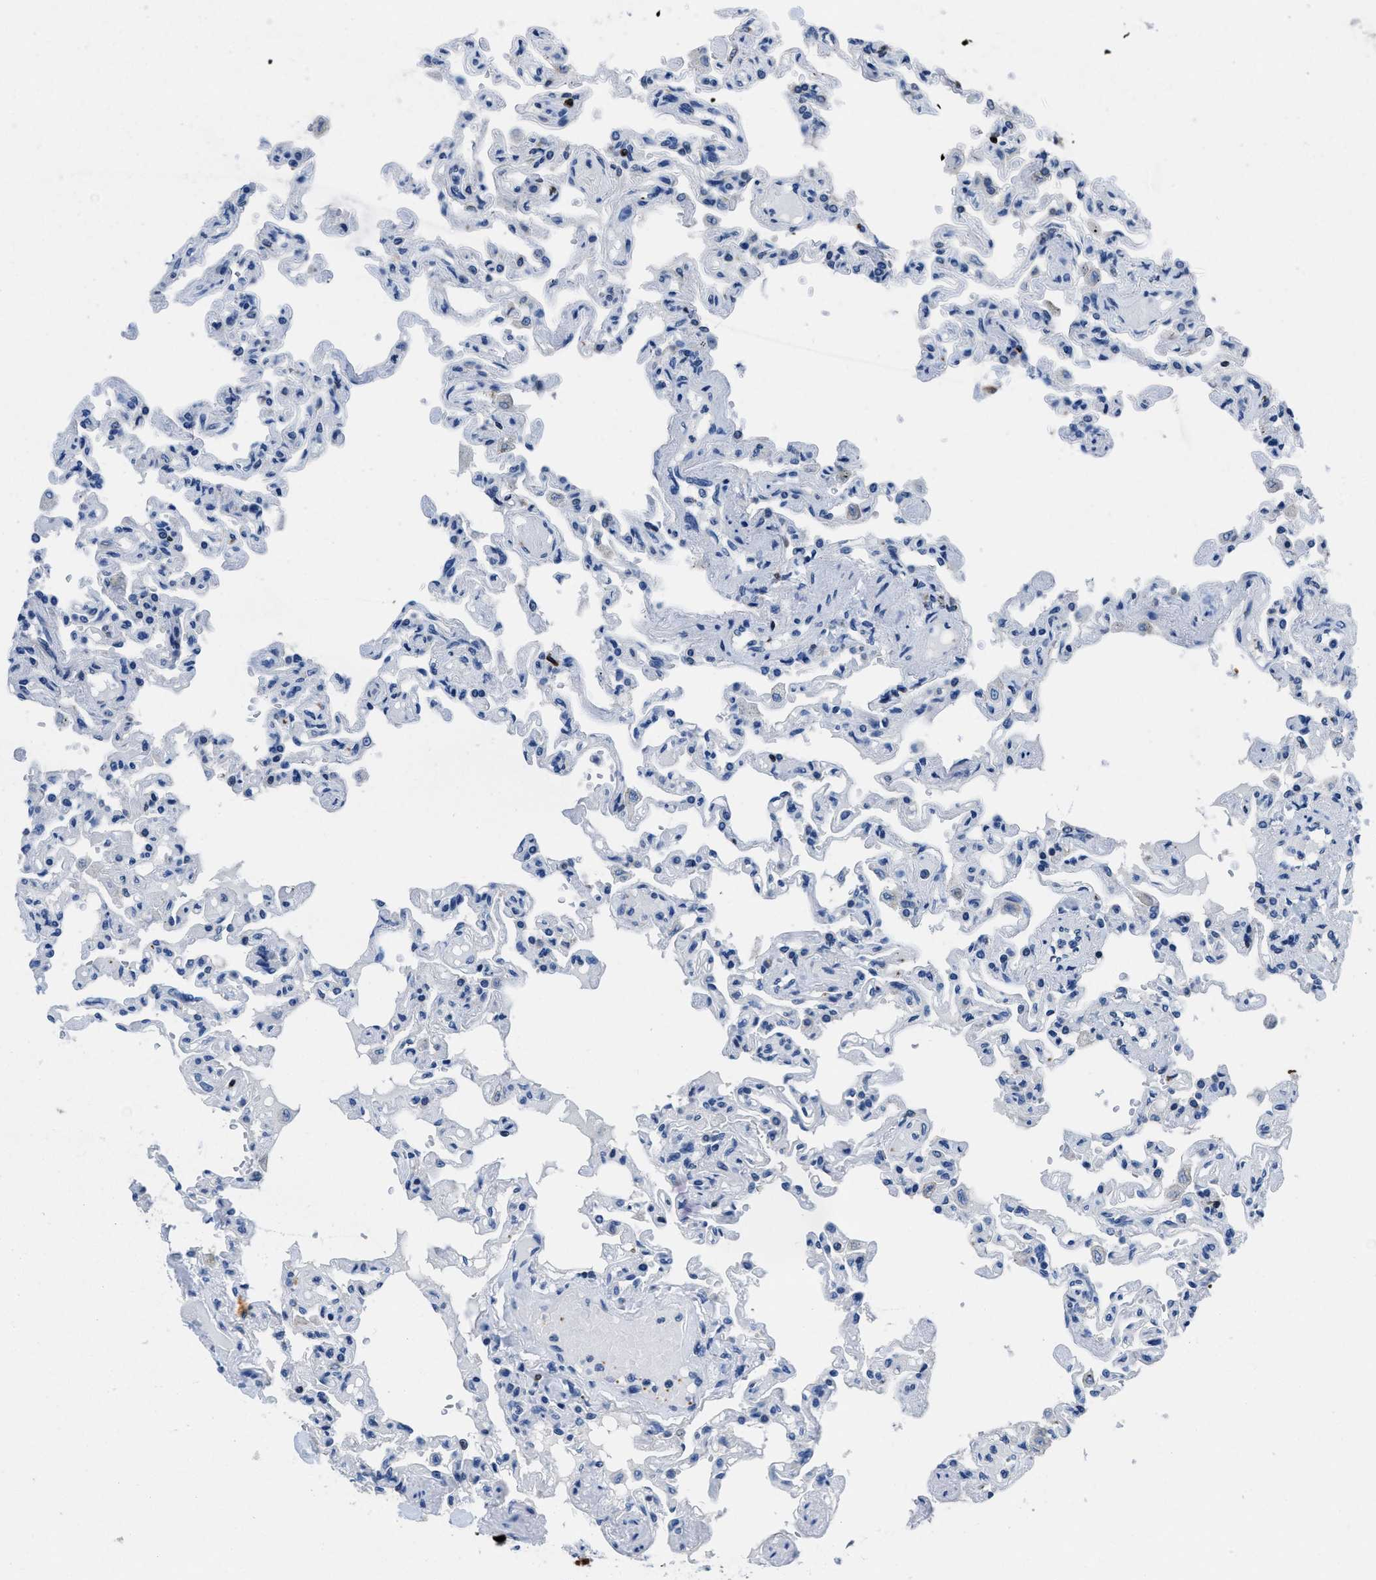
{"staining": {"intensity": "negative", "quantity": "none", "location": "none"}, "tissue": "lung", "cell_type": "Alveolar cells", "image_type": "normal", "snomed": [{"axis": "morphology", "description": "Normal tissue, NOS"}, {"axis": "topography", "description": "Lung"}], "caption": "Alveolar cells are negative for brown protein staining in normal lung. (Immunohistochemistry, brightfield microscopy, high magnification).", "gene": "ITGA3", "patient": {"sex": "male", "age": 21}}